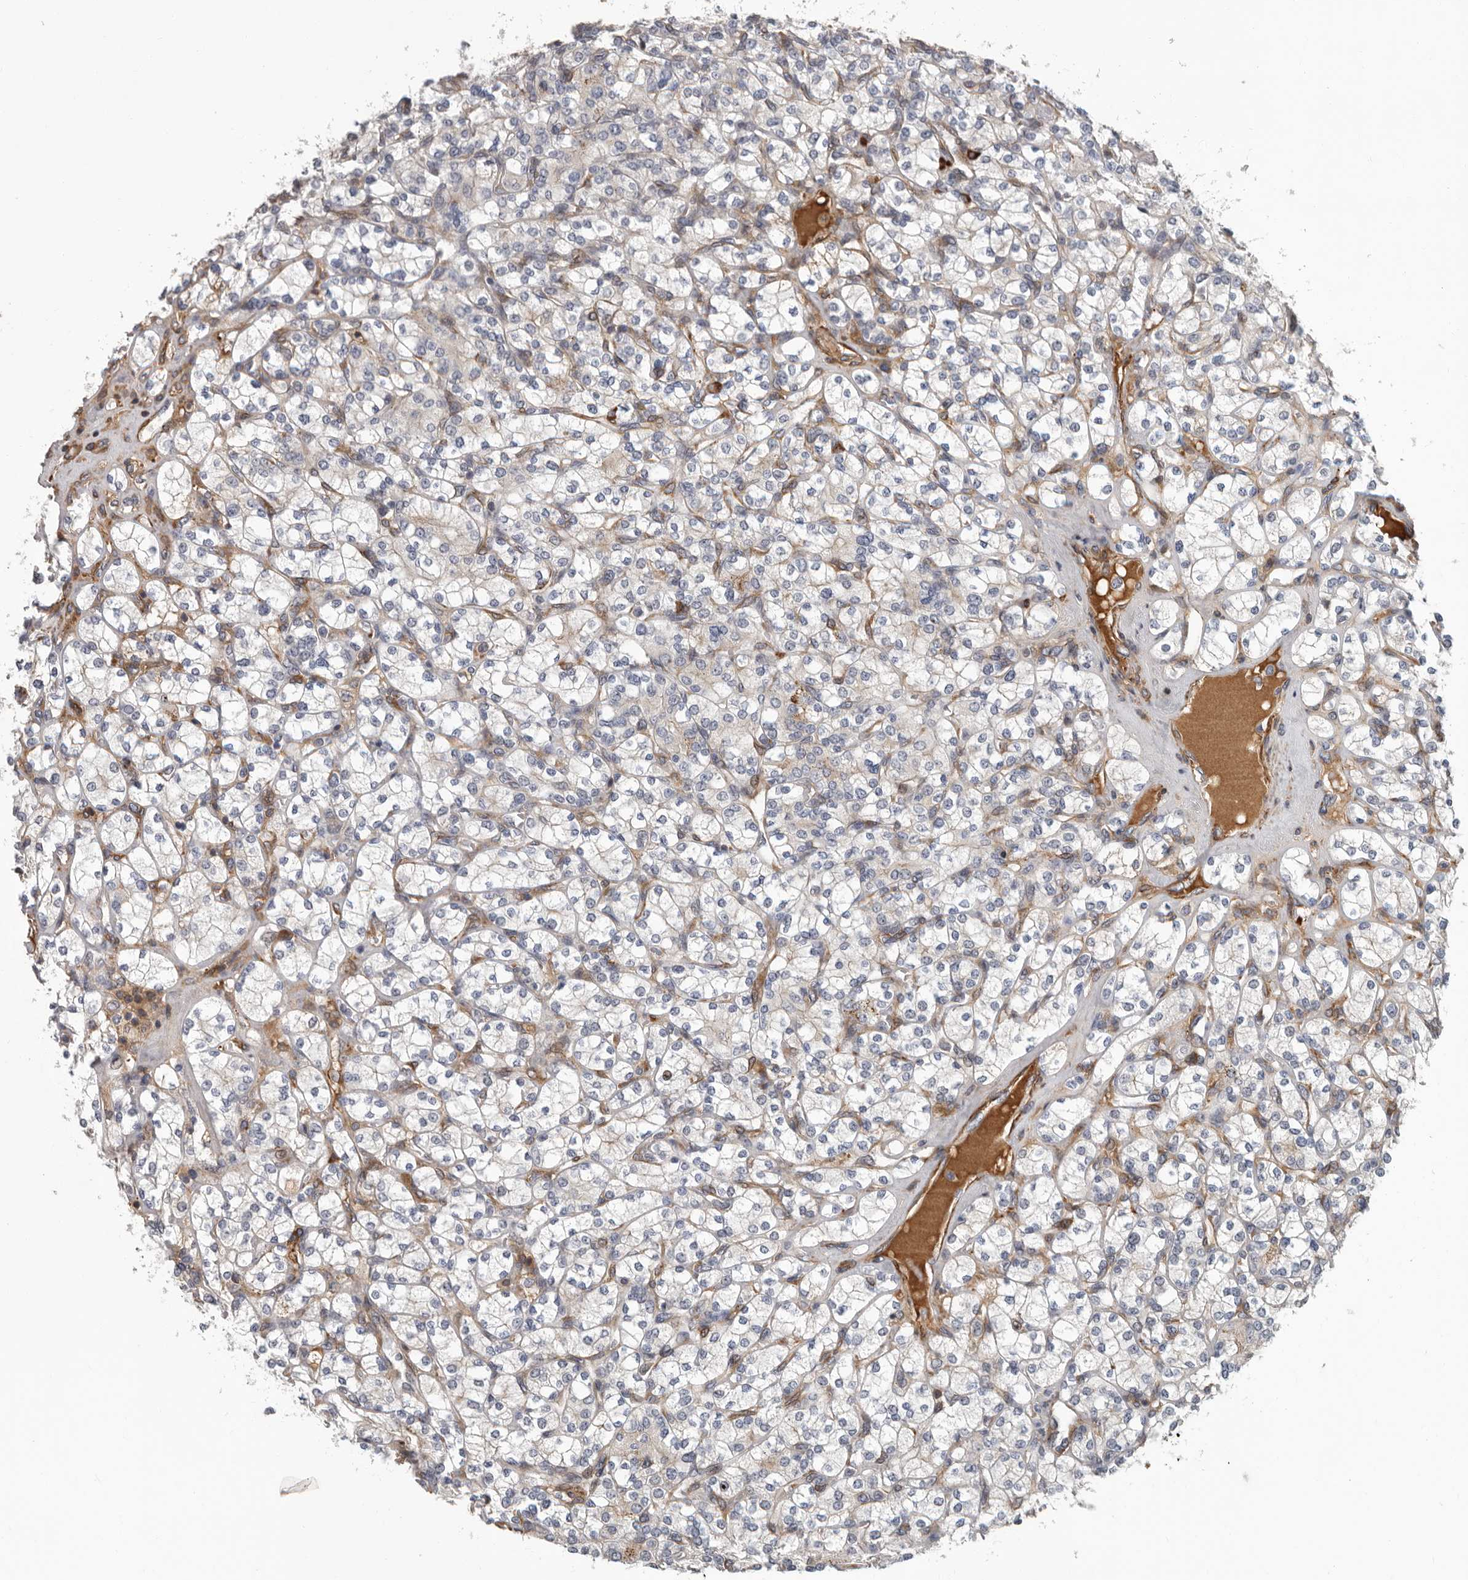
{"staining": {"intensity": "negative", "quantity": "none", "location": "none"}, "tissue": "renal cancer", "cell_type": "Tumor cells", "image_type": "cancer", "snomed": [{"axis": "morphology", "description": "Adenocarcinoma, NOS"}, {"axis": "topography", "description": "Kidney"}], "caption": "High magnification brightfield microscopy of renal cancer (adenocarcinoma) stained with DAB (3,3'-diaminobenzidine) (brown) and counterstained with hematoxylin (blue): tumor cells show no significant expression.", "gene": "ATXN3L", "patient": {"sex": "male", "age": 77}}